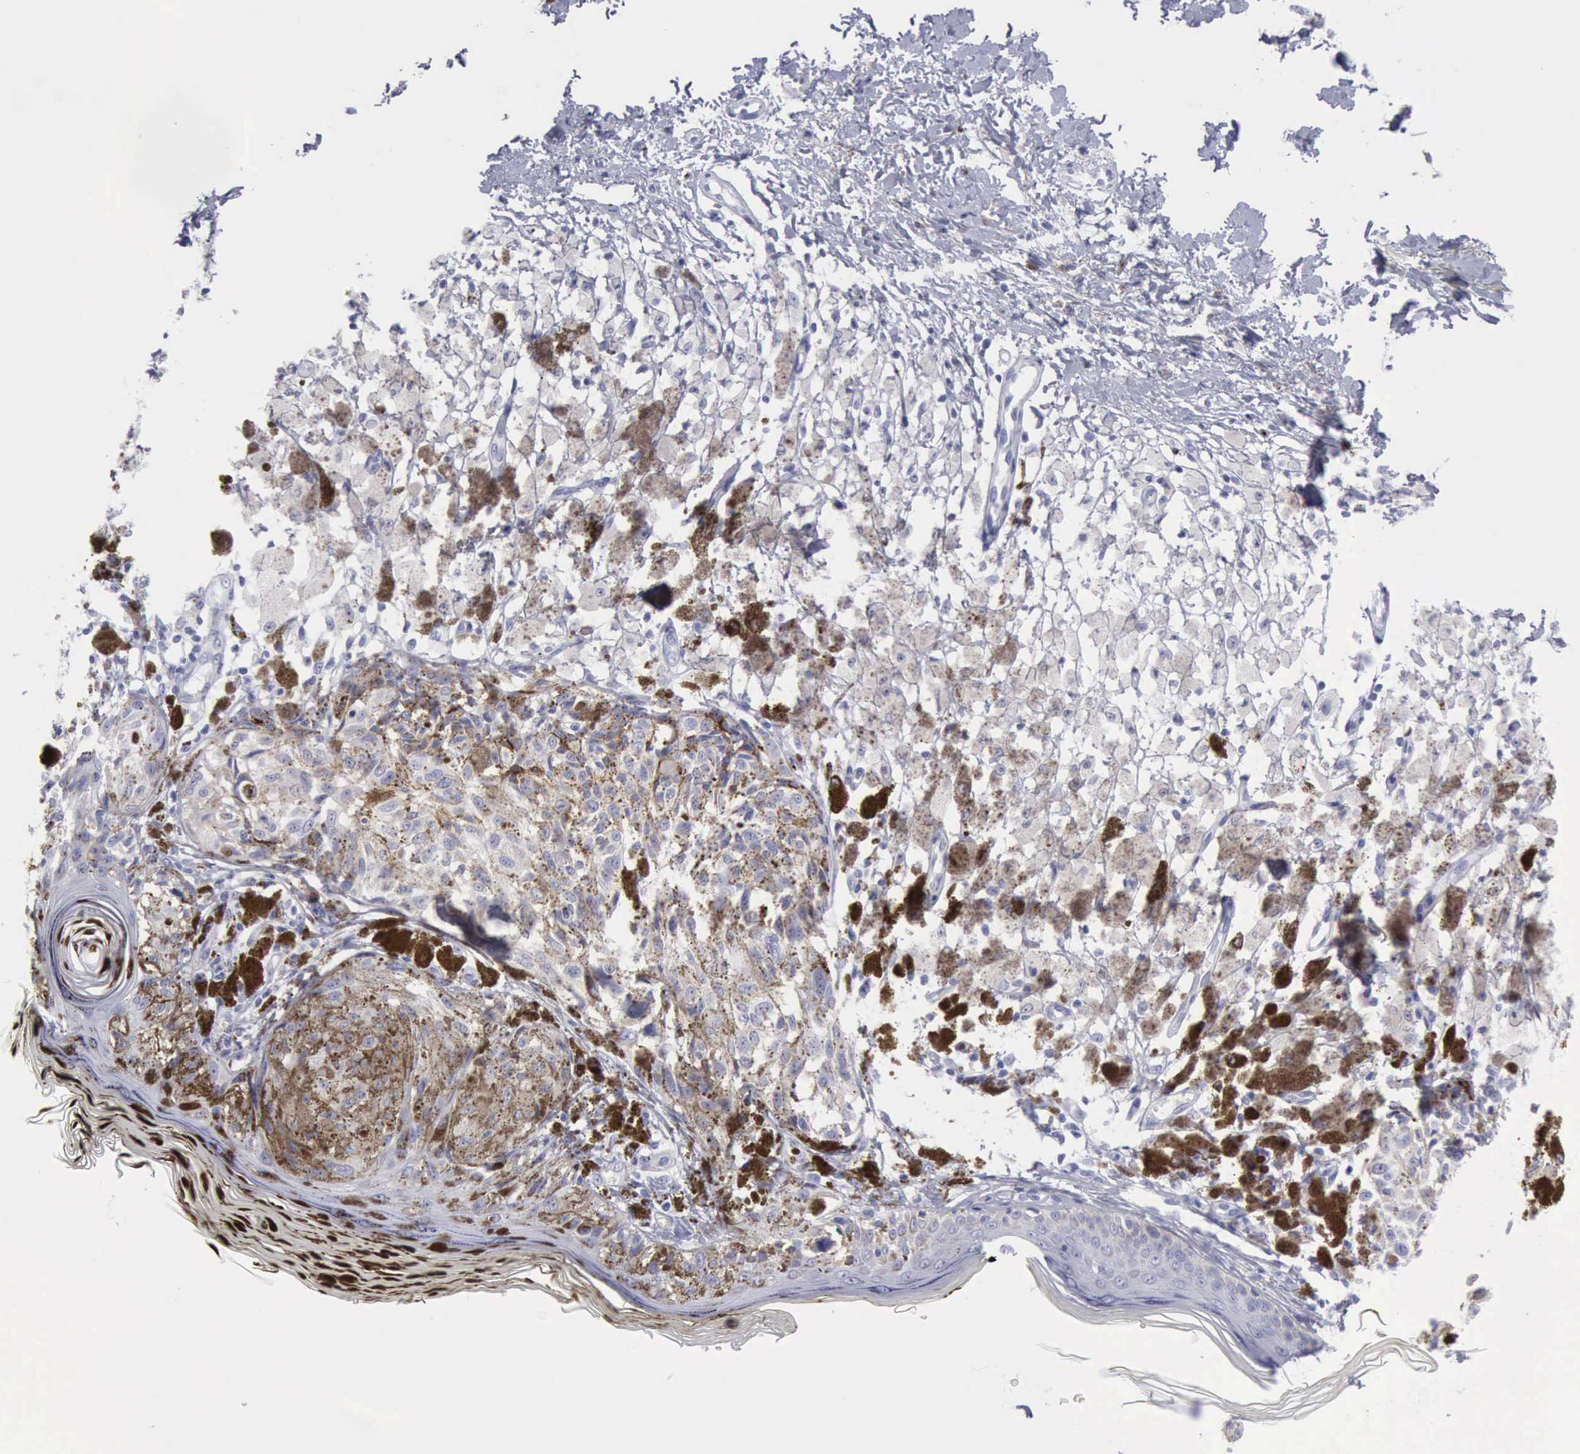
{"staining": {"intensity": "negative", "quantity": "none", "location": "none"}, "tissue": "melanoma", "cell_type": "Tumor cells", "image_type": "cancer", "snomed": [{"axis": "morphology", "description": "Malignant melanoma, NOS"}, {"axis": "topography", "description": "Skin"}], "caption": "This is an immunohistochemistry photomicrograph of melanoma. There is no positivity in tumor cells.", "gene": "NCAM1", "patient": {"sex": "male", "age": 88}}